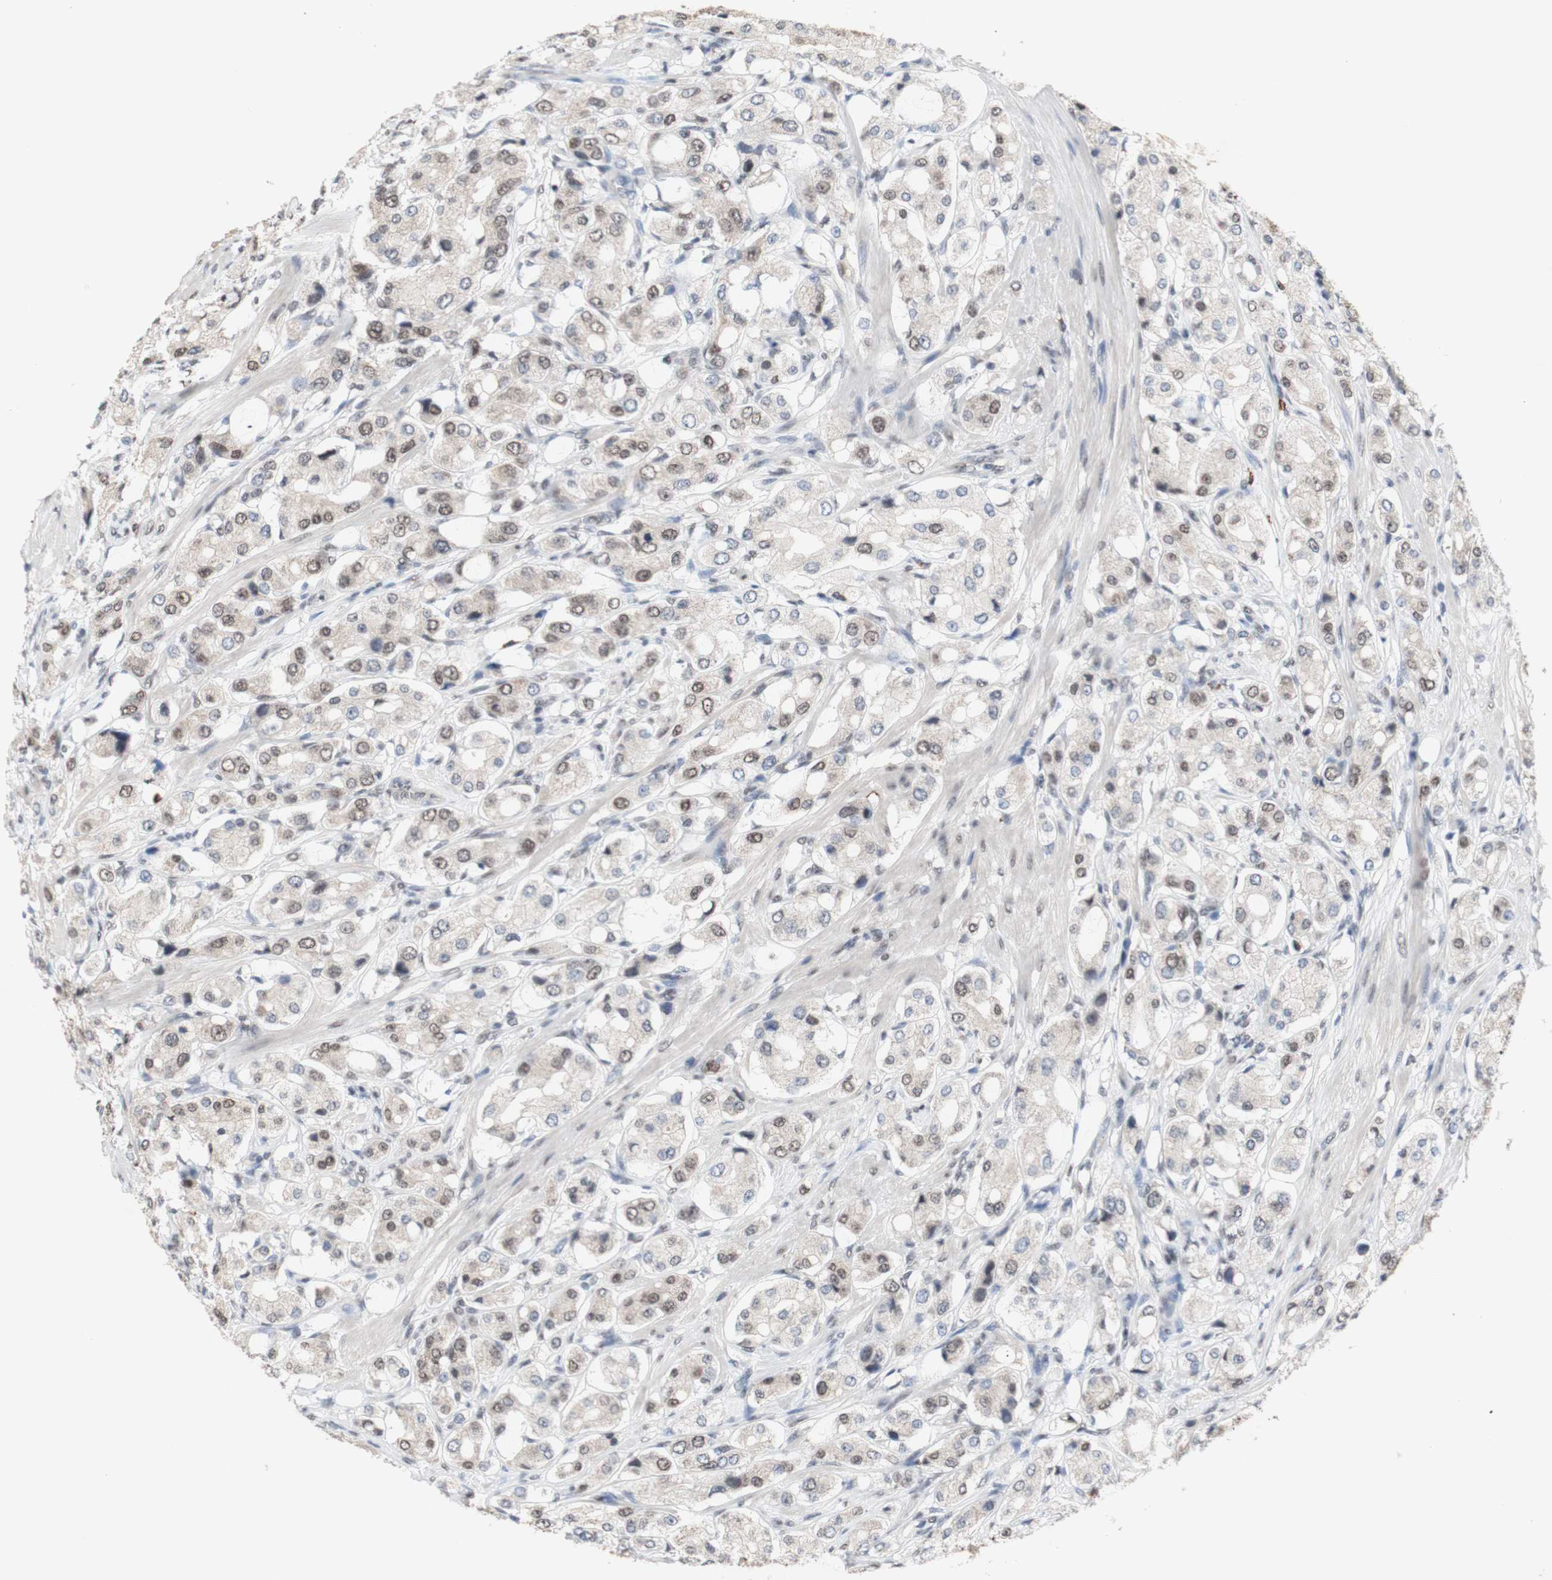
{"staining": {"intensity": "weak", "quantity": ">75%", "location": "nuclear"}, "tissue": "prostate cancer", "cell_type": "Tumor cells", "image_type": "cancer", "snomed": [{"axis": "morphology", "description": "Adenocarcinoma, High grade"}, {"axis": "topography", "description": "Prostate"}], "caption": "A brown stain highlights weak nuclear expression of a protein in prostate cancer tumor cells.", "gene": "SFPQ", "patient": {"sex": "male", "age": 65}}